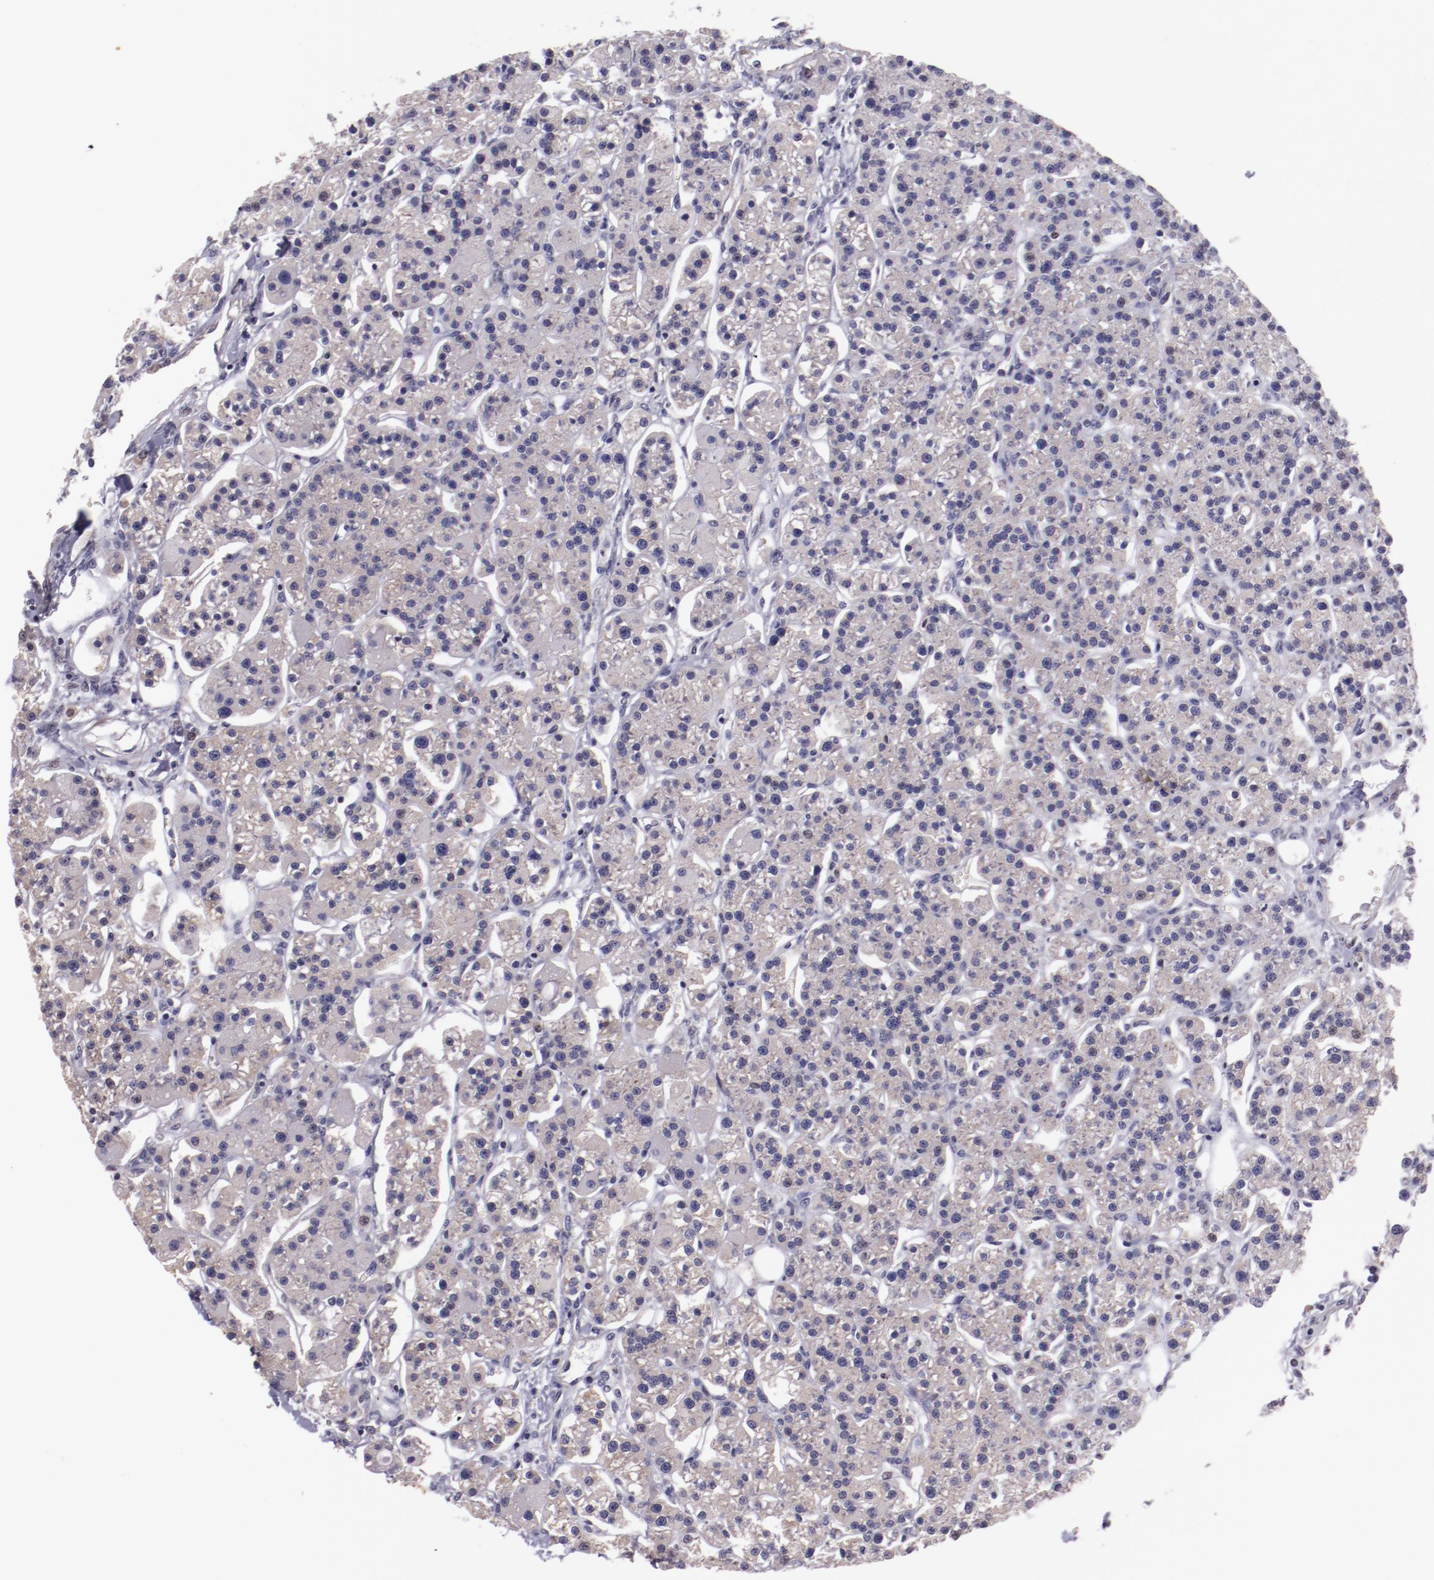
{"staining": {"intensity": "weak", "quantity": ">75%", "location": "cytoplasmic/membranous"}, "tissue": "parathyroid gland", "cell_type": "Glandular cells", "image_type": "normal", "snomed": [{"axis": "morphology", "description": "Normal tissue, NOS"}, {"axis": "topography", "description": "Parathyroid gland"}], "caption": "A high-resolution histopathology image shows IHC staining of unremarkable parathyroid gland, which reveals weak cytoplasmic/membranous staining in approximately >75% of glandular cells.", "gene": "ELF1", "patient": {"sex": "female", "age": 58}}